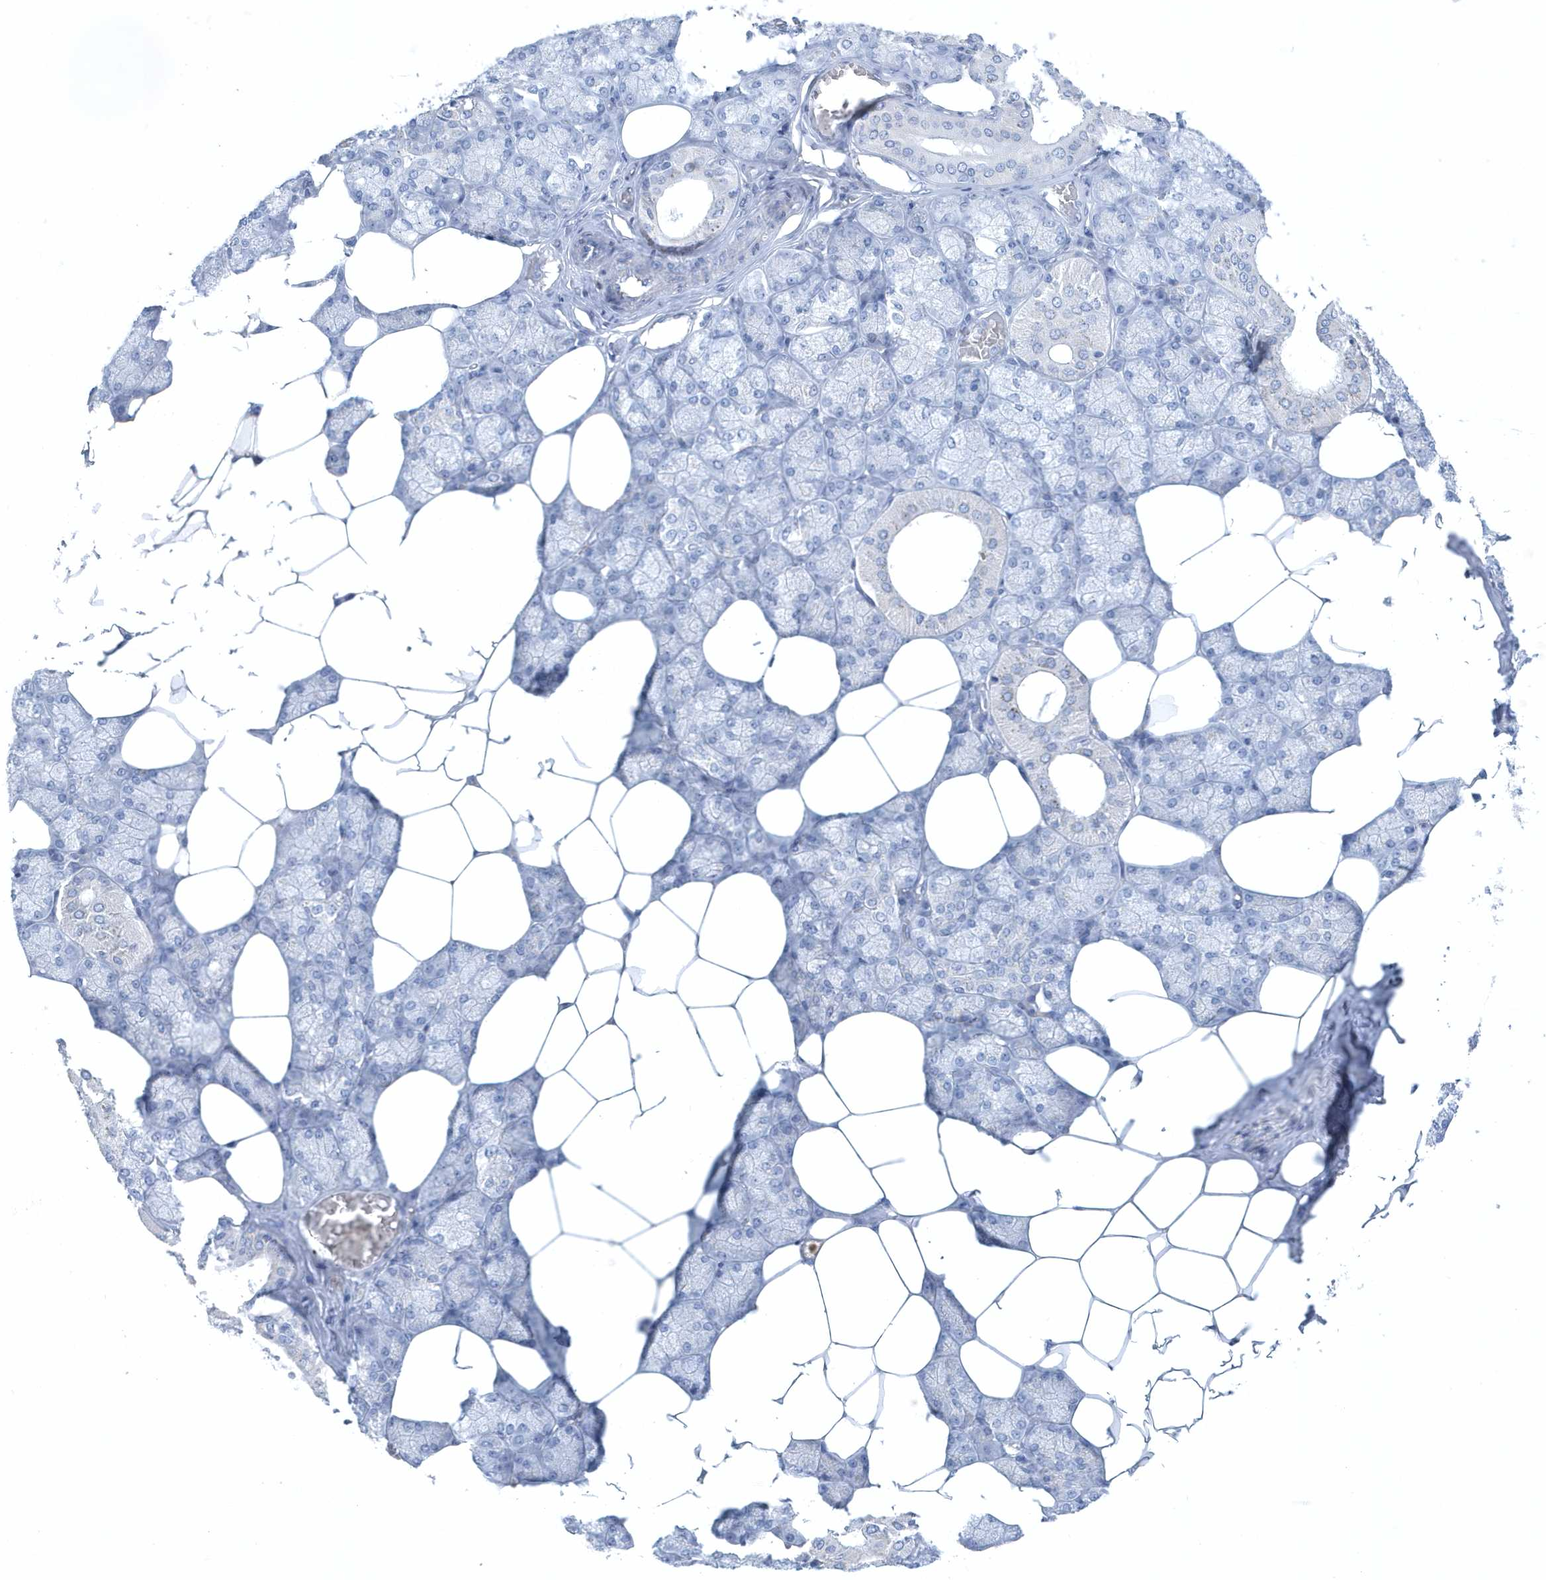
{"staining": {"intensity": "negative", "quantity": "none", "location": "none"}, "tissue": "salivary gland", "cell_type": "Glandular cells", "image_type": "normal", "snomed": [{"axis": "morphology", "description": "Normal tissue, NOS"}, {"axis": "topography", "description": "Salivary gland"}], "caption": "Immunohistochemistry micrograph of unremarkable salivary gland: salivary gland stained with DAB shows no significant protein staining in glandular cells.", "gene": "SPATA18", "patient": {"sex": "male", "age": 62}}